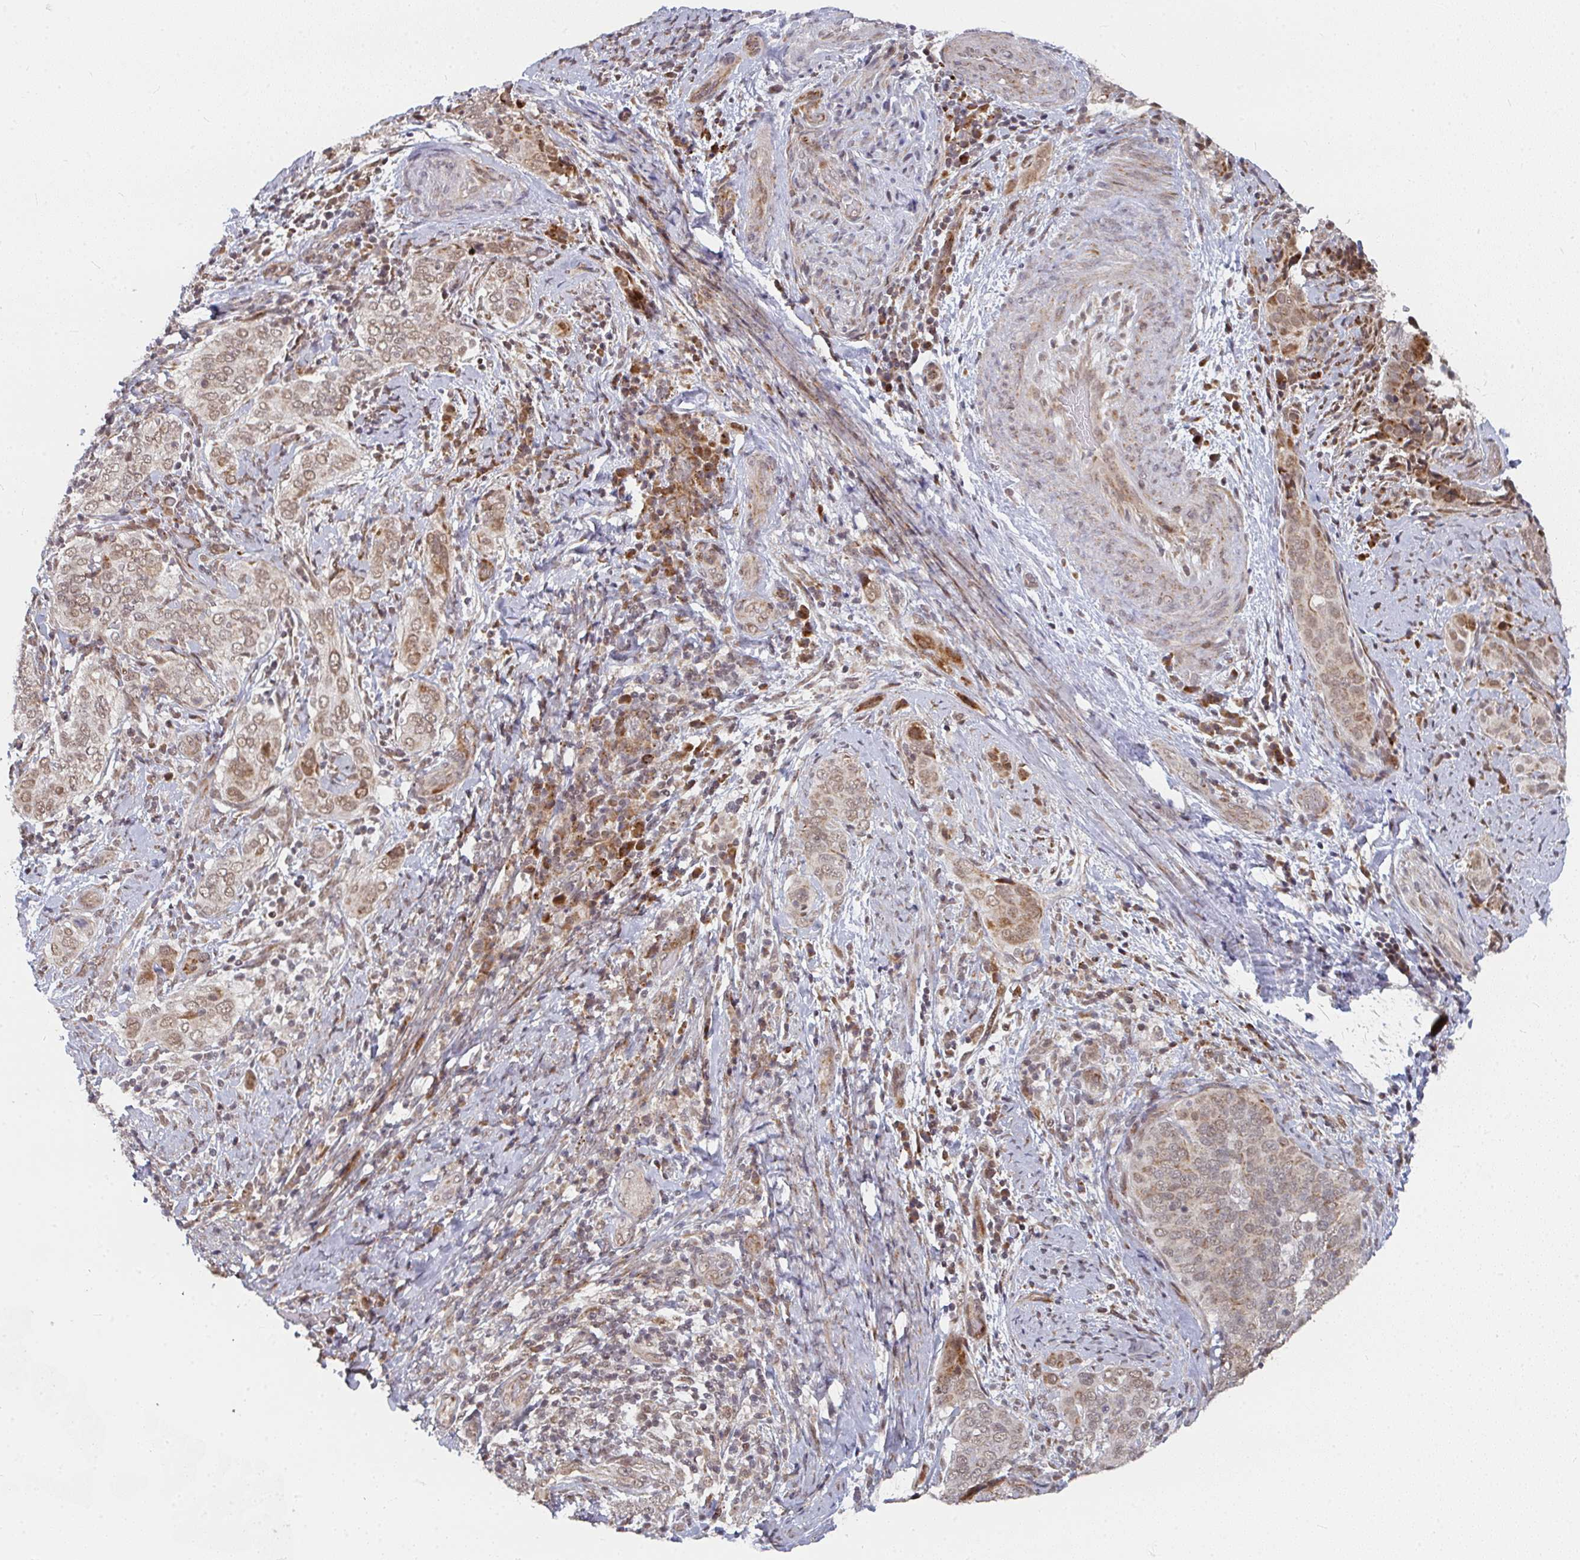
{"staining": {"intensity": "moderate", "quantity": ">75%", "location": "cytoplasmic/membranous,nuclear"}, "tissue": "cervical cancer", "cell_type": "Tumor cells", "image_type": "cancer", "snomed": [{"axis": "morphology", "description": "Squamous cell carcinoma, NOS"}, {"axis": "topography", "description": "Cervix"}], "caption": "This photomicrograph displays cervical cancer (squamous cell carcinoma) stained with immunohistochemistry (IHC) to label a protein in brown. The cytoplasmic/membranous and nuclear of tumor cells show moderate positivity for the protein. Nuclei are counter-stained blue.", "gene": "RBBP5", "patient": {"sex": "female", "age": 38}}